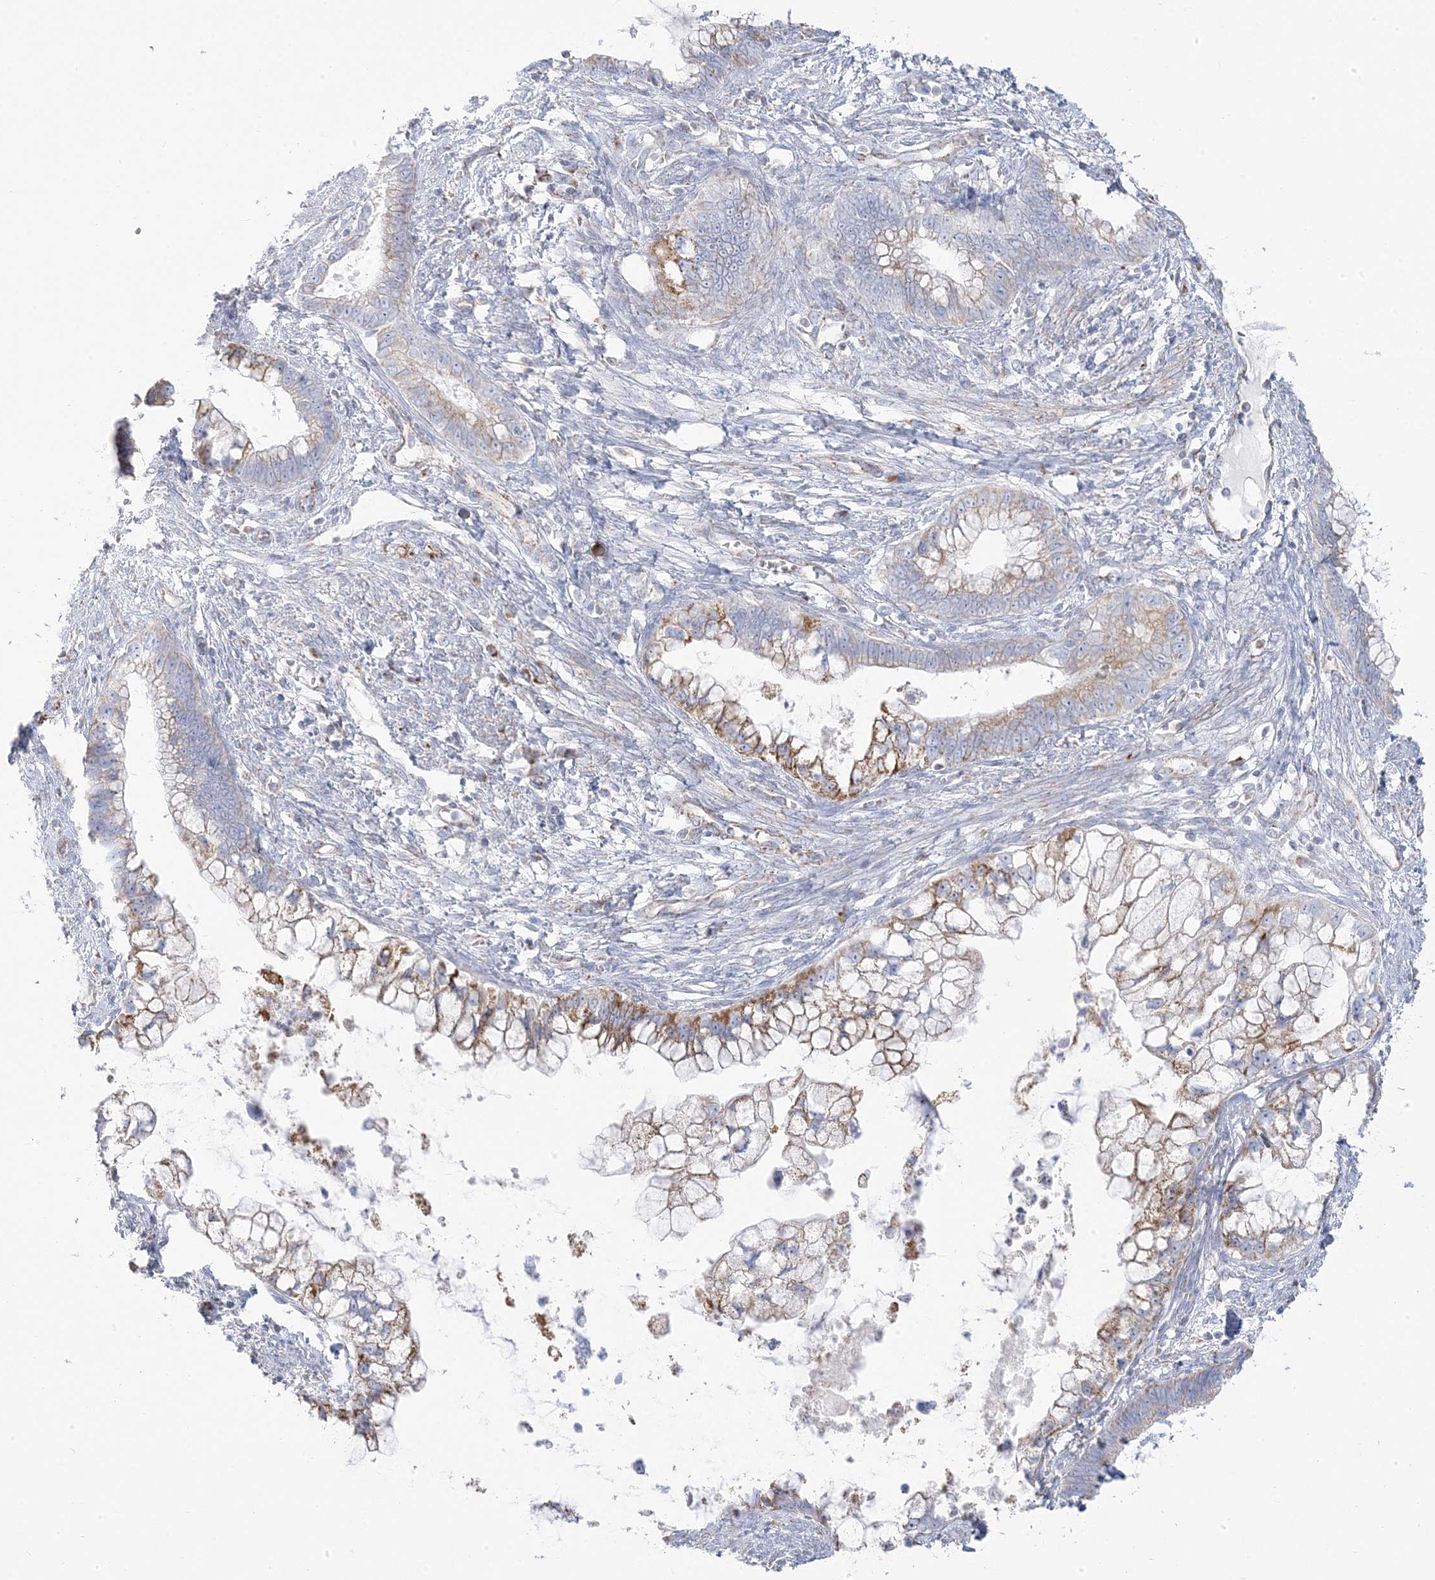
{"staining": {"intensity": "moderate", "quantity": "25%-75%", "location": "cytoplasmic/membranous"}, "tissue": "cervical cancer", "cell_type": "Tumor cells", "image_type": "cancer", "snomed": [{"axis": "morphology", "description": "Adenocarcinoma, NOS"}, {"axis": "topography", "description": "Cervix"}], "caption": "Cervical adenocarcinoma was stained to show a protein in brown. There is medium levels of moderate cytoplasmic/membranous expression in approximately 25%-75% of tumor cells. (Stains: DAB (3,3'-diaminobenzidine) in brown, nuclei in blue, Microscopy: brightfield microscopy at high magnification).", "gene": "PCCB", "patient": {"sex": "female", "age": 44}}